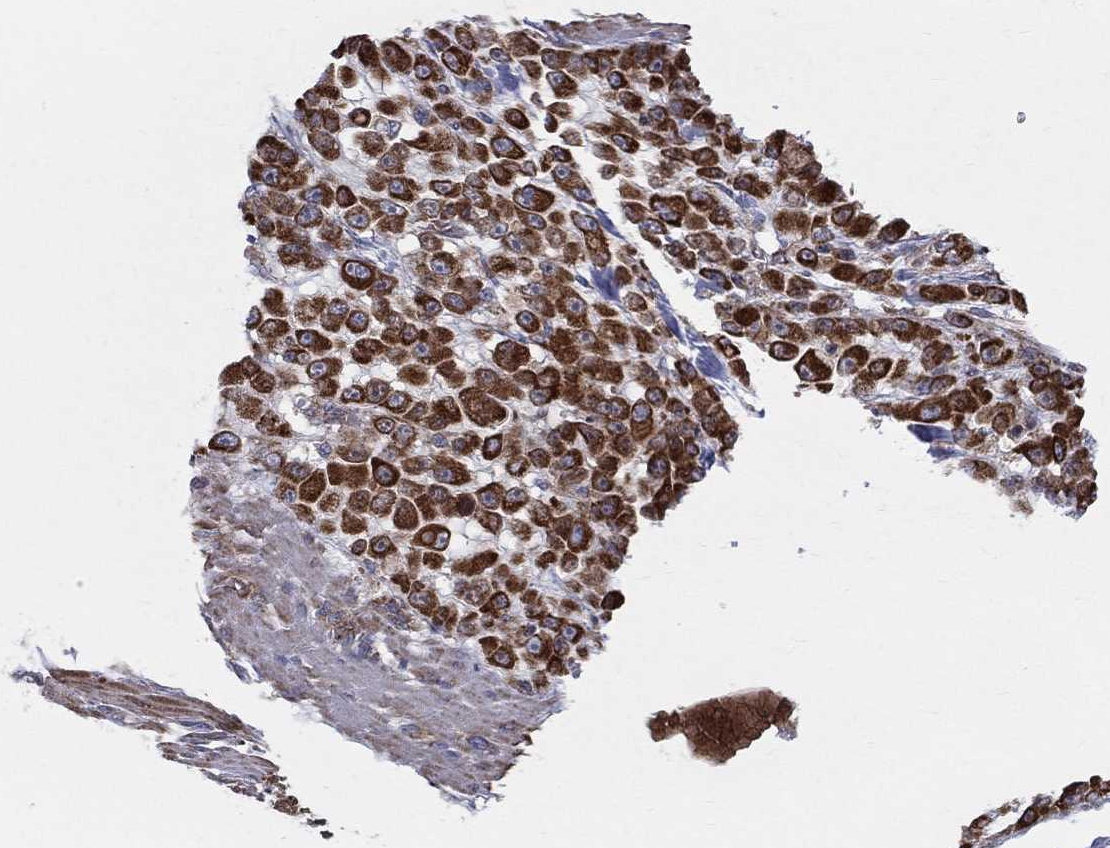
{"staining": {"intensity": "strong", "quantity": ">75%", "location": "cytoplasmic/membranous"}, "tissue": "stomach cancer", "cell_type": "Tumor cells", "image_type": "cancer", "snomed": [{"axis": "morphology", "description": "Adenocarcinoma, NOS"}, {"axis": "topography", "description": "Stomach"}], "caption": "The micrograph displays a brown stain indicating the presence of a protein in the cytoplasmic/membranous of tumor cells in stomach adenocarcinoma.", "gene": "MIX23", "patient": {"sex": "female", "age": 76}}